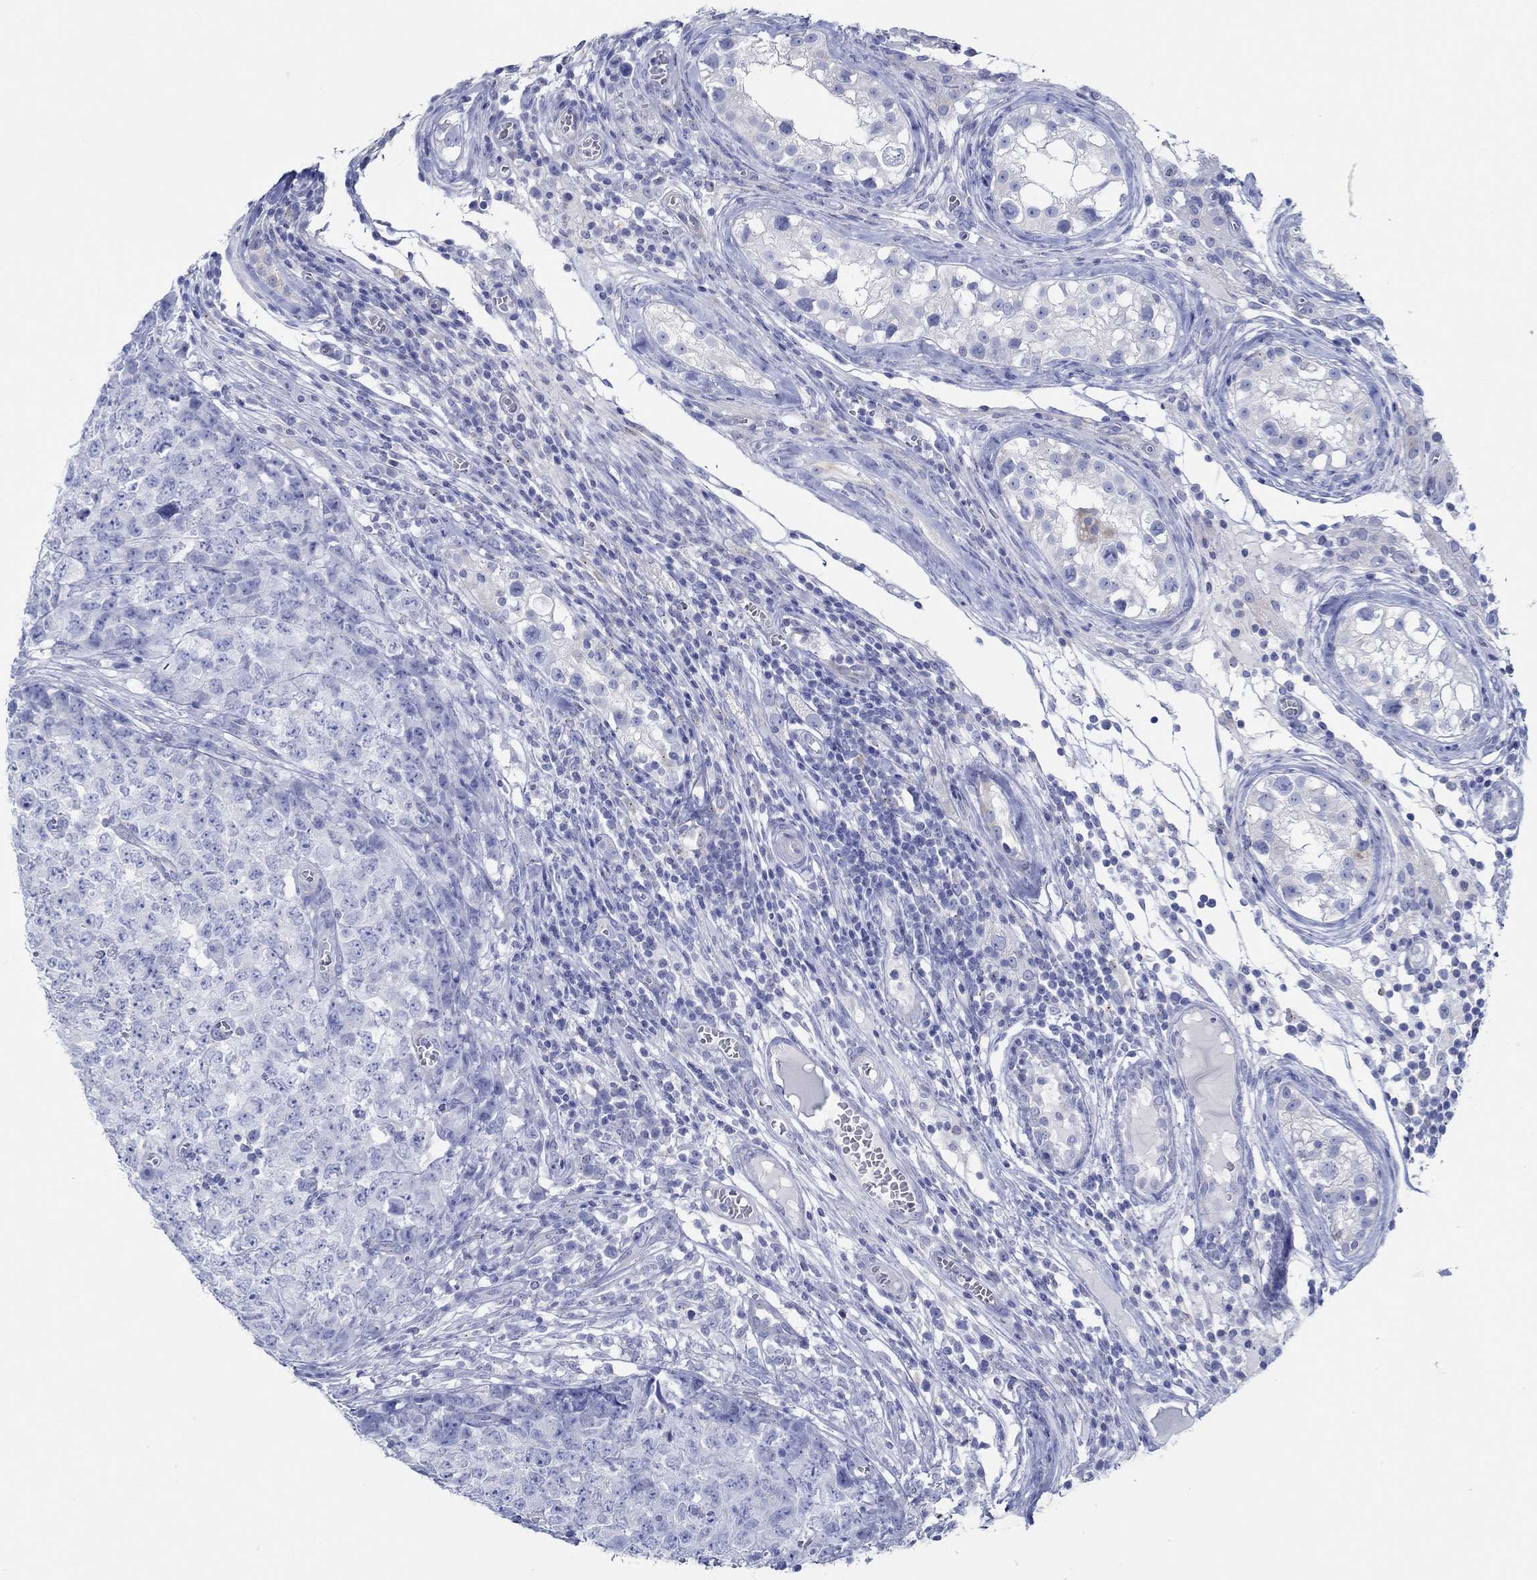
{"staining": {"intensity": "negative", "quantity": "none", "location": "none"}, "tissue": "testis cancer", "cell_type": "Tumor cells", "image_type": "cancer", "snomed": [{"axis": "morphology", "description": "Carcinoma, Embryonal, NOS"}, {"axis": "topography", "description": "Testis"}], "caption": "The histopathology image reveals no significant positivity in tumor cells of embryonal carcinoma (testis).", "gene": "IGFBP6", "patient": {"sex": "male", "age": 23}}